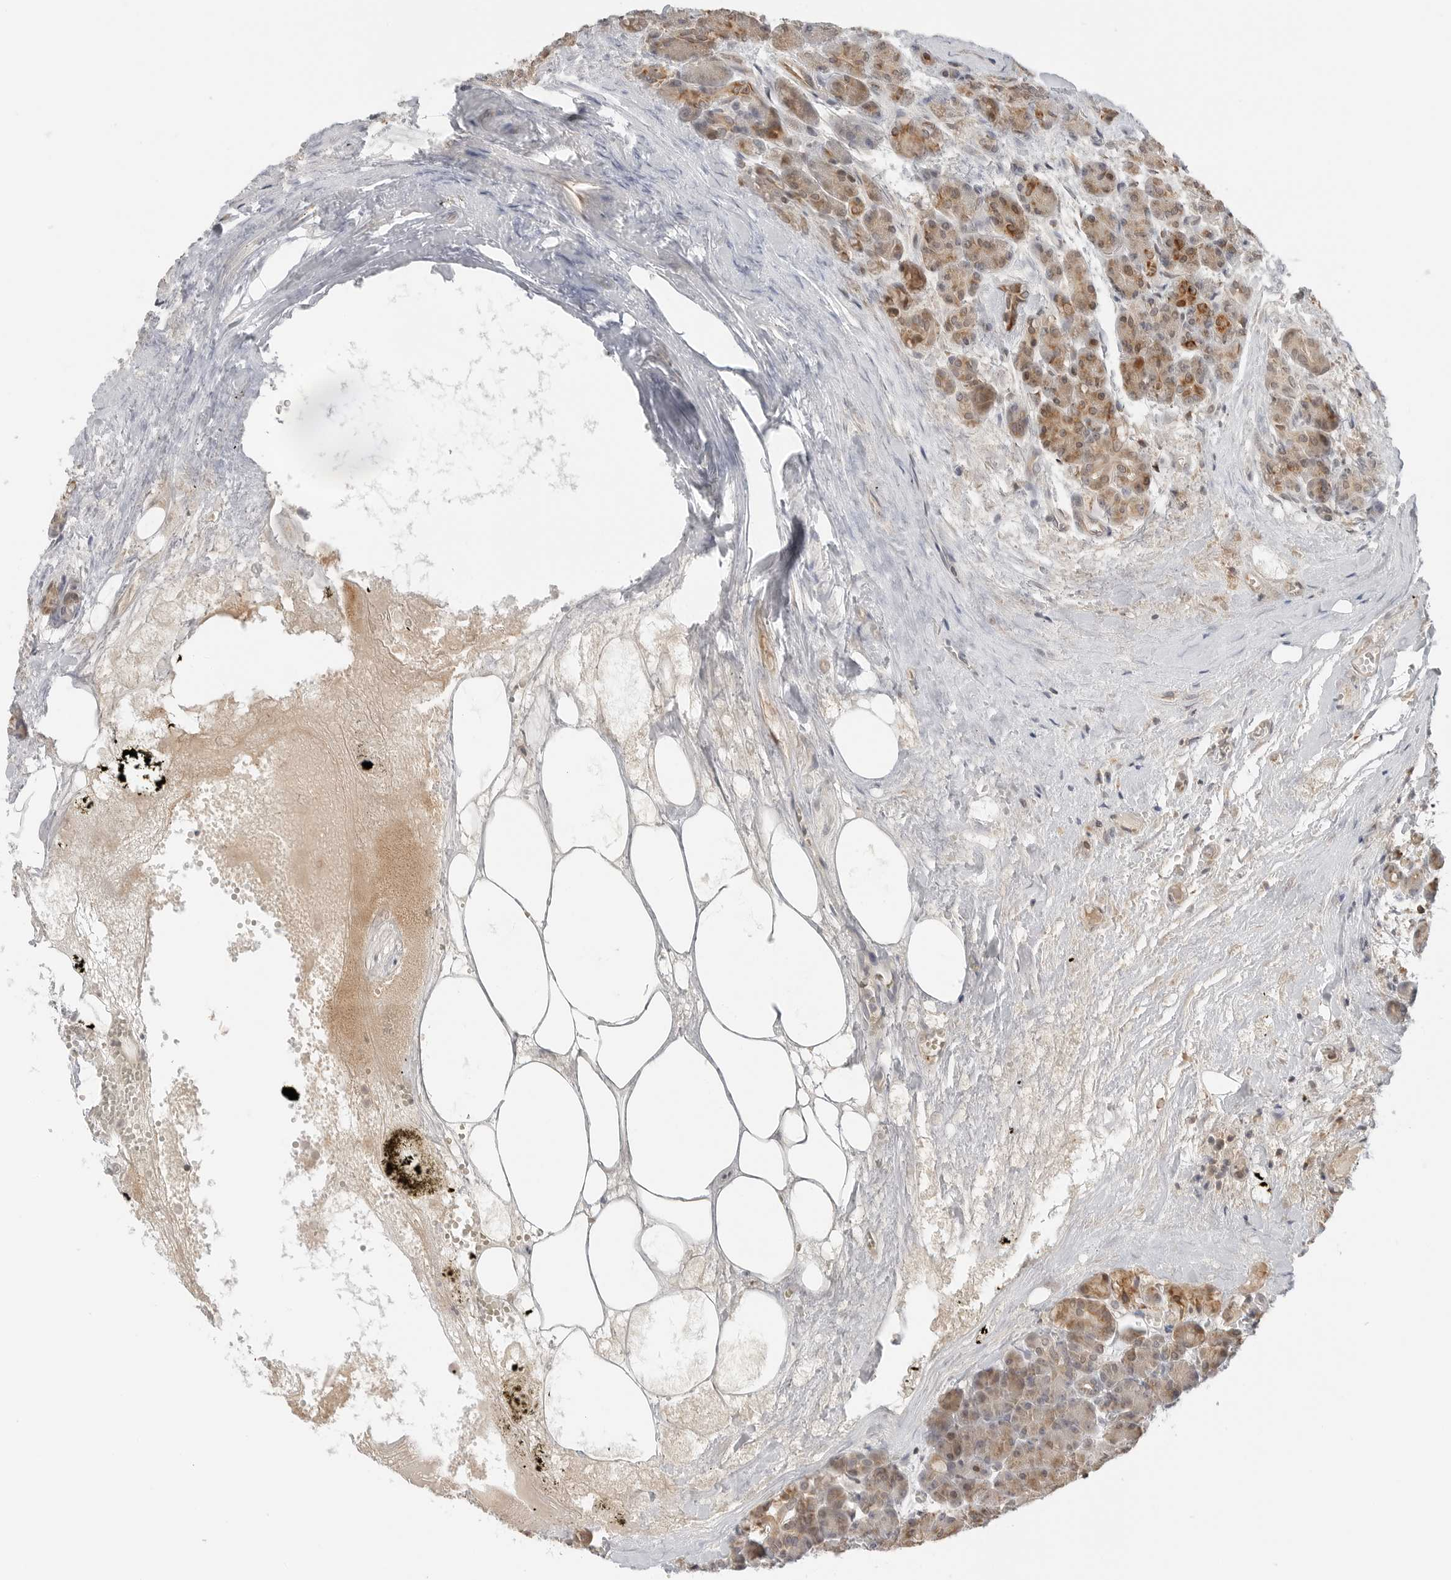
{"staining": {"intensity": "moderate", "quantity": ">75%", "location": "cytoplasmic/membranous"}, "tissue": "pancreas", "cell_type": "Exocrine glandular cells", "image_type": "normal", "snomed": [{"axis": "morphology", "description": "Normal tissue, NOS"}, {"axis": "topography", "description": "Pancreas"}], "caption": "A brown stain highlights moderate cytoplasmic/membranous positivity of a protein in exocrine glandular cells of benign human pancreas. The protein is stained brown, and the nuclei are stained in blue (DAB IHC with brightfield microscopy, high magnification).", "gene": "DYRK4", "patient": {"sex": "male", "age": 63}}